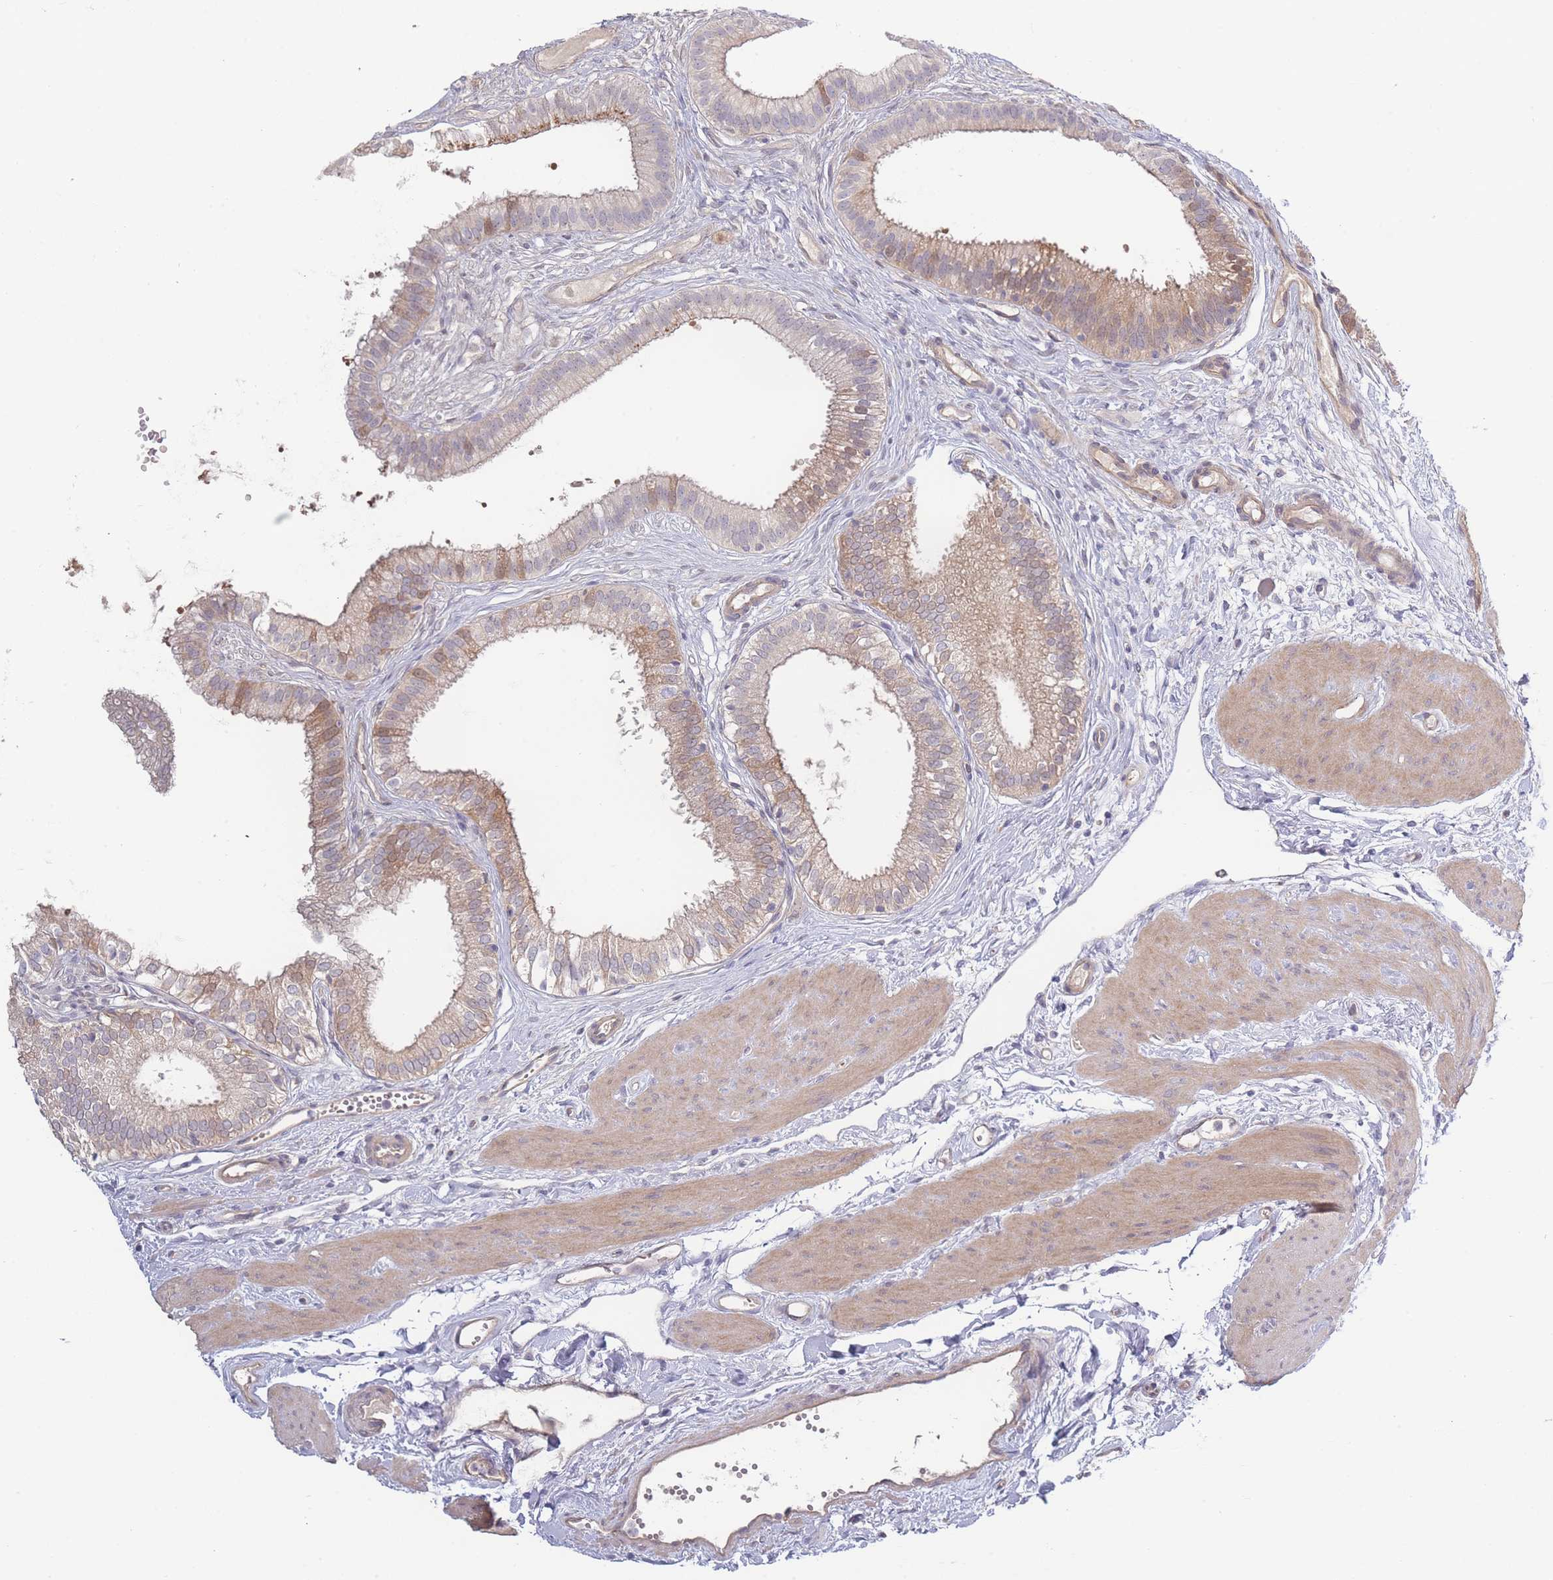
{"staining": {"intensity": "moderate", "quantity": "25%-75%", "location": "cytoplasmic/membranous"}, "tissue": "gallbladder", "cell_type": "Glandular cells", "image_type": "normal", "snomed": [{"axis": "morphology", "description": "Normal tissue, NOS"}, {"axis": "topography", "description": "Gallbladder"}], "caption": "Brown immunohistochemical staining in benign human gallbladder reveals moderate cytoplasmic/membranous expression in about 25%-75% of glandular cells. (brown staining indicates protein expression, while blue staining denotes nuclei).", "gene": "SPHKAP", "patient": {"sex": "female", "age": 54}}